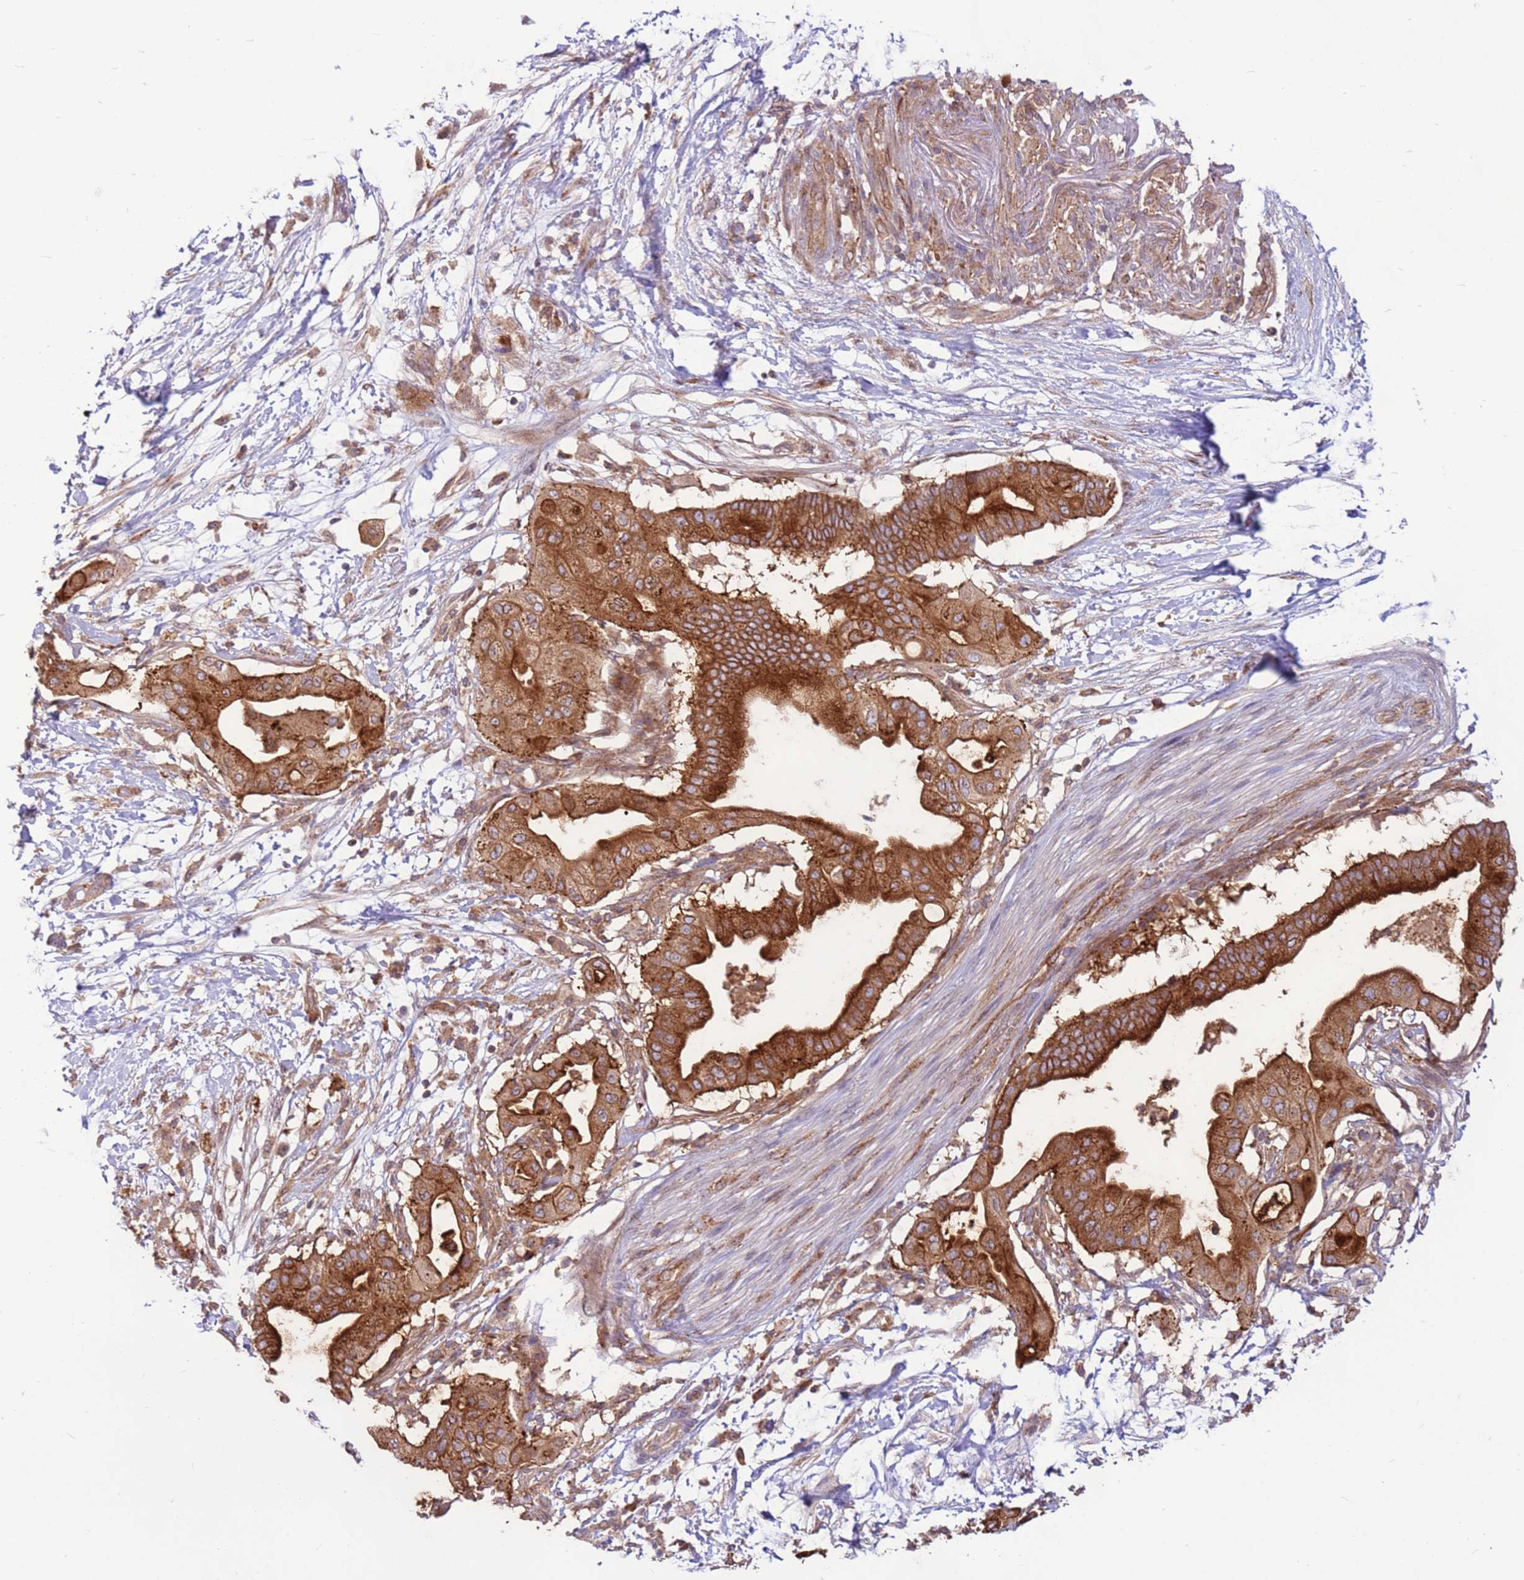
{"staining": {"intensity": "strong", "quantity": ">75%", "location": "cytoplasmic/membranous"}, "tissue": "pancreatic cancer", "cell_type": "Tumor cells", "image_type": "cancer", "snomed": [{"axis": "morphology", "description": "Adenocarcinoma, NOS"}, {"axis": "topography", "description": "Pancreas"}], "caption": "The photomicrograph displays staining of pancreatic adenocarcinoma, revealing strong cytoplasmic/membranous protein positivity (brown color) within tumor cells. Immunohistochemistry (ihc) stains the protein of interest in brown and the nuclei are stained blue.", "gene": "DDX19B", "patient": {"sex": "male", "age": 68}}